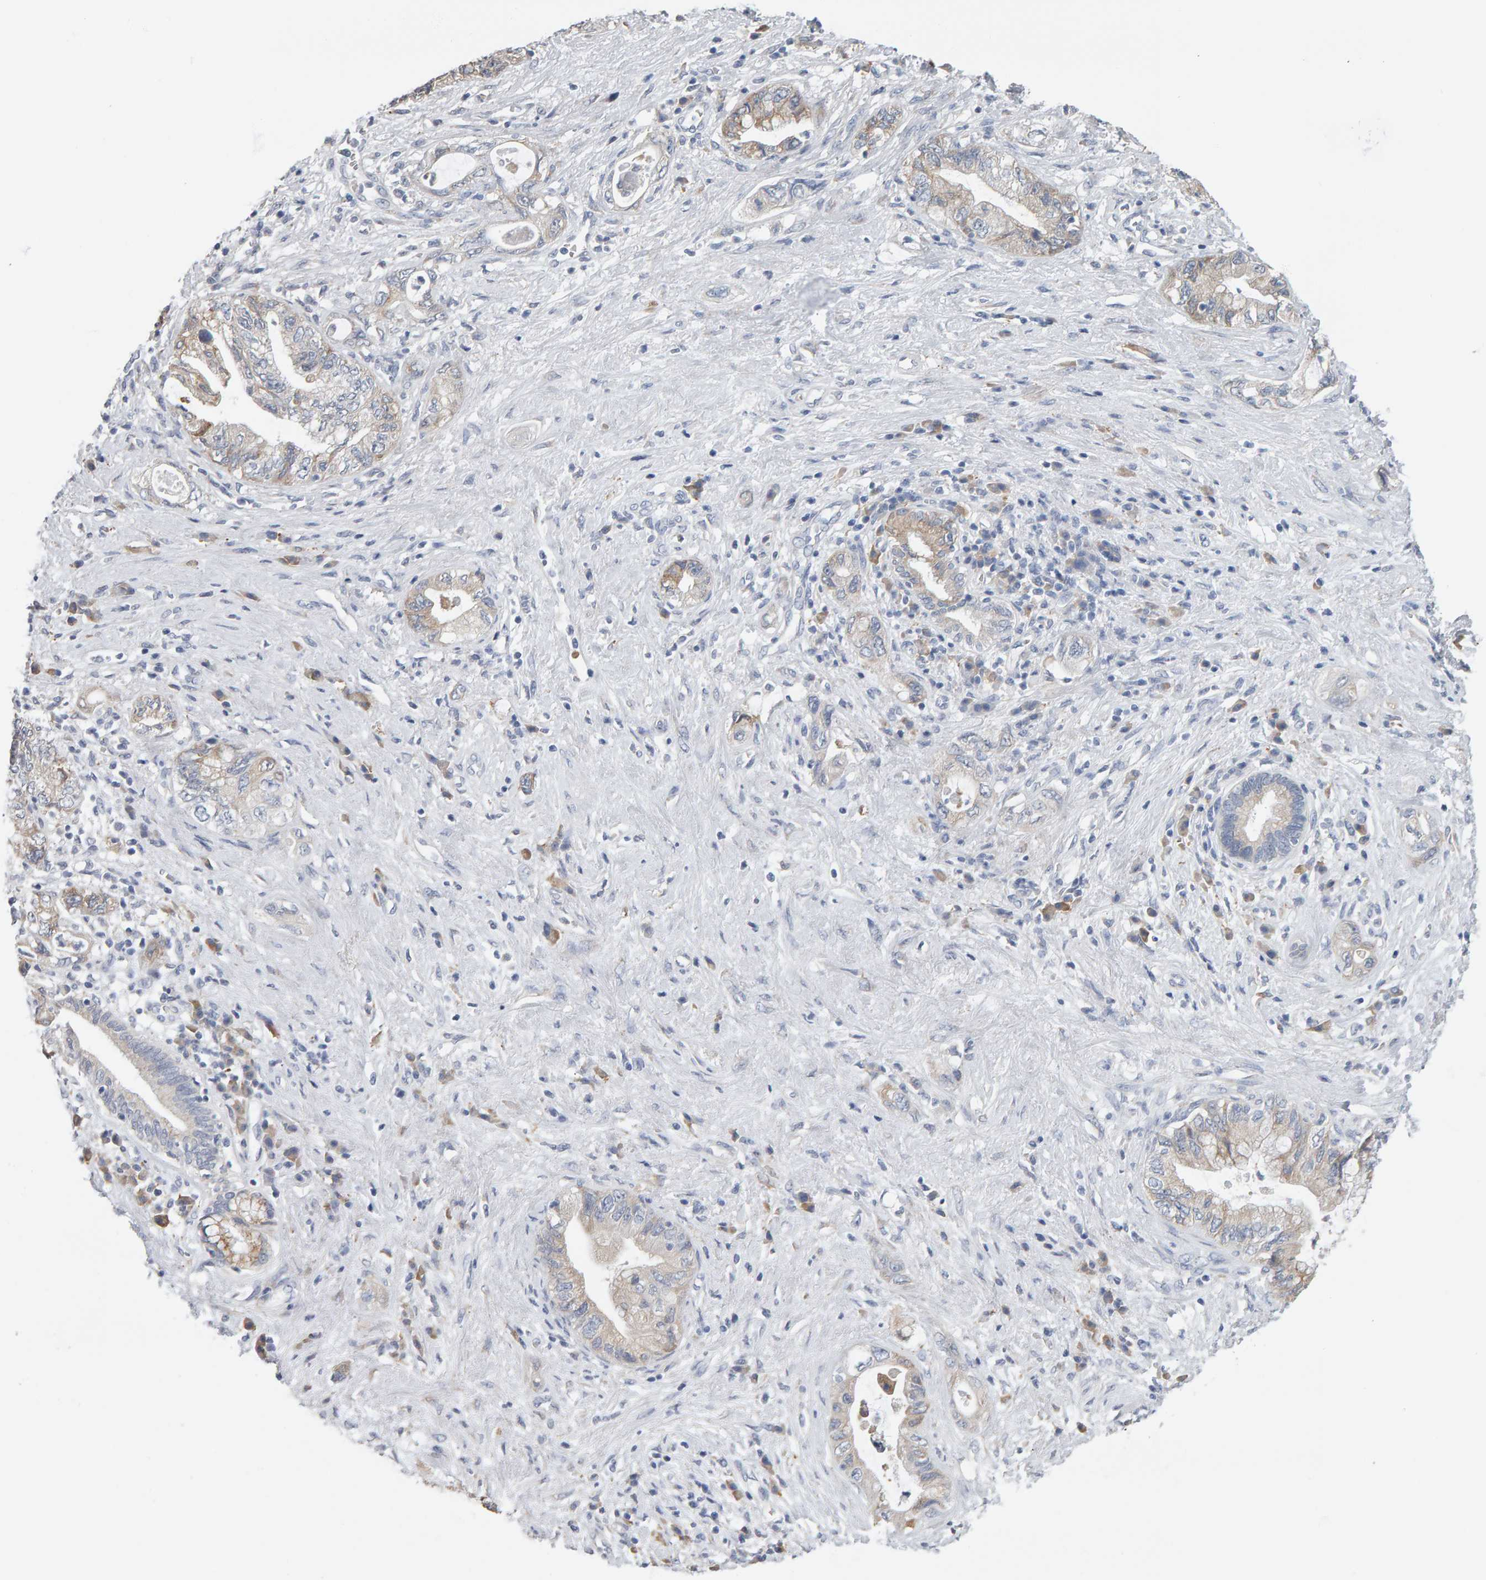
{"staining": {"intensity": "weak", "quantity": "25%-75%", "location": "cytoplasmic/membranous"}, "tissue": "pancreatic cancer", "cell_type": "Tumor cells", "image_type": "cancer", "snomed": [{"axis": "morphology", "description": "Adenocarcinoma, NOS"}, {"axis": "topography", "description": "Pancreas"}], "caption": "Protein staining reveals weak cytoplasmic/membranous positivity in approximately 25%-75% of tumor cells in pancreatic adenocarcinoma.", "gene": "ADHFE1", "patient": {"sex": "female", "age": 73}}